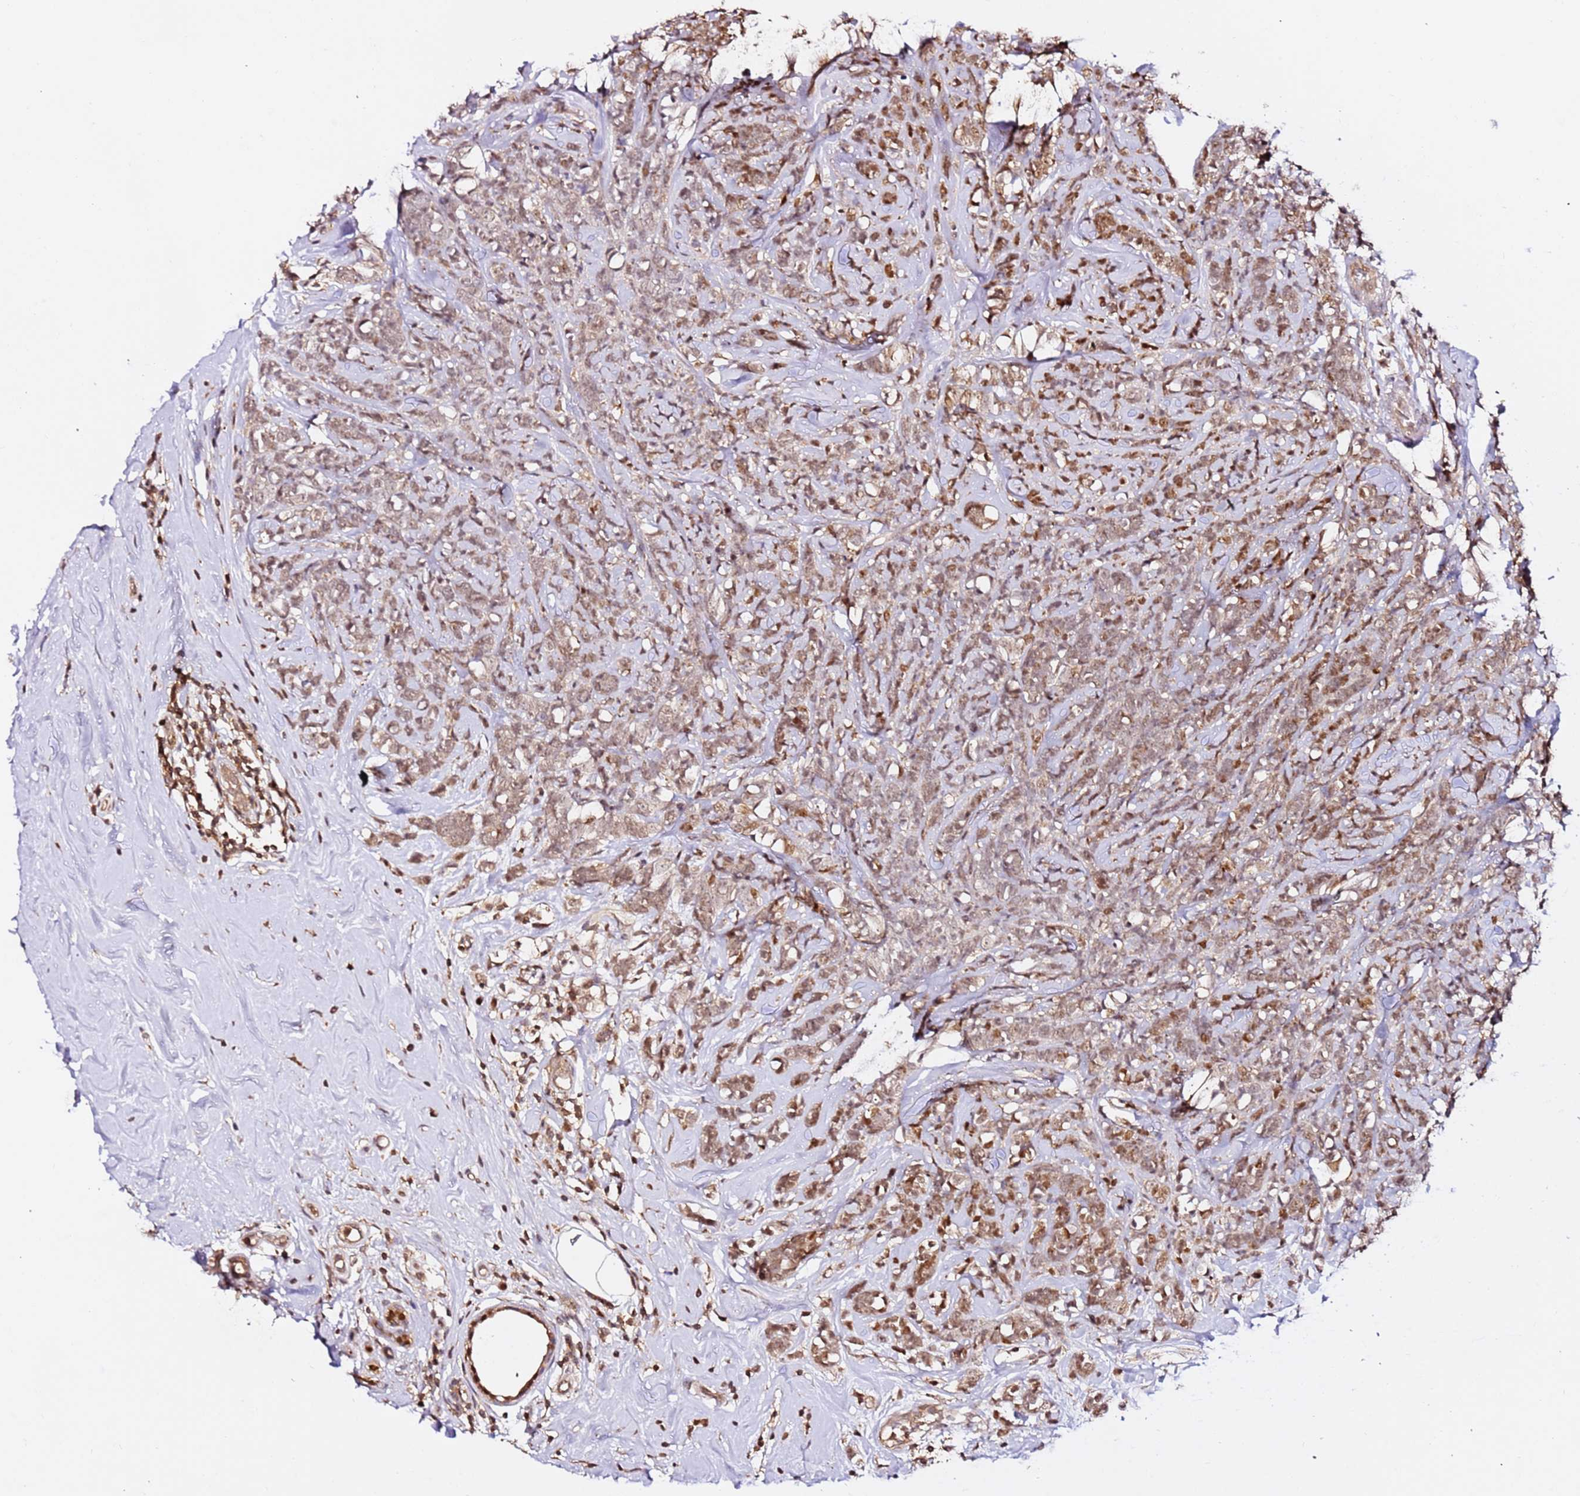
{"staining": {"intensity": "moderate", "quantity": ">75%", "location": "nuclear"}, "tissue": "breast cancer", "cell_type": "Tumor cells", "image_type": "cancer", "snomed": [{"axis": "morphology", "description": "Lobular carcinoma"}, {"axis": "topography", "description": "Breast"}], "caption": "Immunohistochemistry (DAB (3,3'-diaminobenzidine)) staining of human breast cancer (lobular carcinoma) reveals moderate nuclear protein staining in about >75% of tumor cells. (Stains: DAB in brown, nuclei in blue, Microscopy: brightfield microscopy at high magnification).", "gene": "OR5V1", "patient": {"sex": "female", "age": 58}}